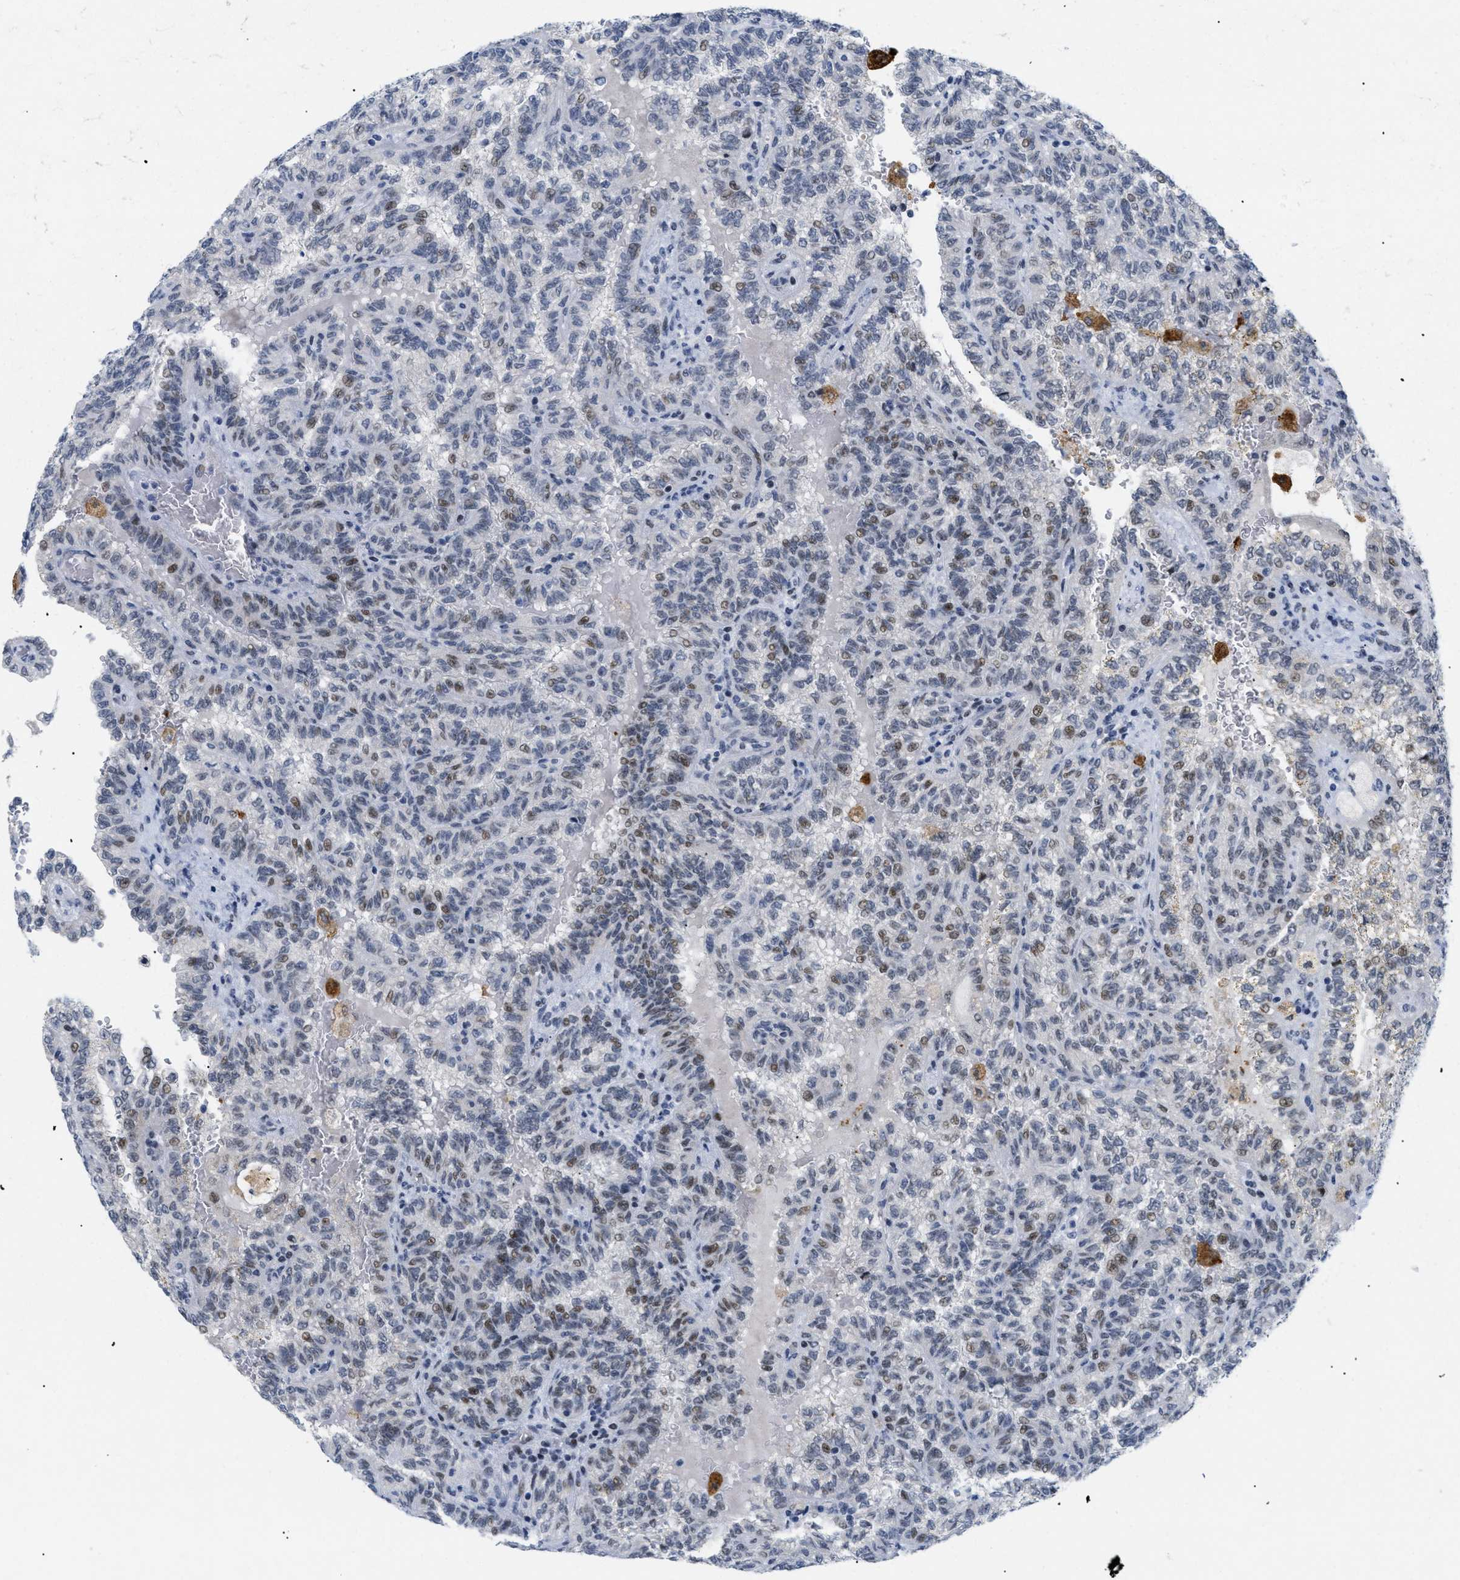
{"staining": {"intensity": "moderate", "quantity": "<25%", "location": "nuclear"}, "tissue": "renal cancer", "cell_type": "Tumor cells", "image_type": "cancer", "snomed": [{"axis": "morphology", "description": "Inflammation, NOS"}, {"axis": "morphology", "description": "Adenocarcinoma, NOS"}, {"axis": "topography", "description": "Kidney"}], "caption": "Renal adenocarcinoma stained for a protein (brown) reveals moderate nuclear positive expression in approximately <25% of tumor cells.", "gene": "MED1", "patient": {"sex": "male", "age": 68}}